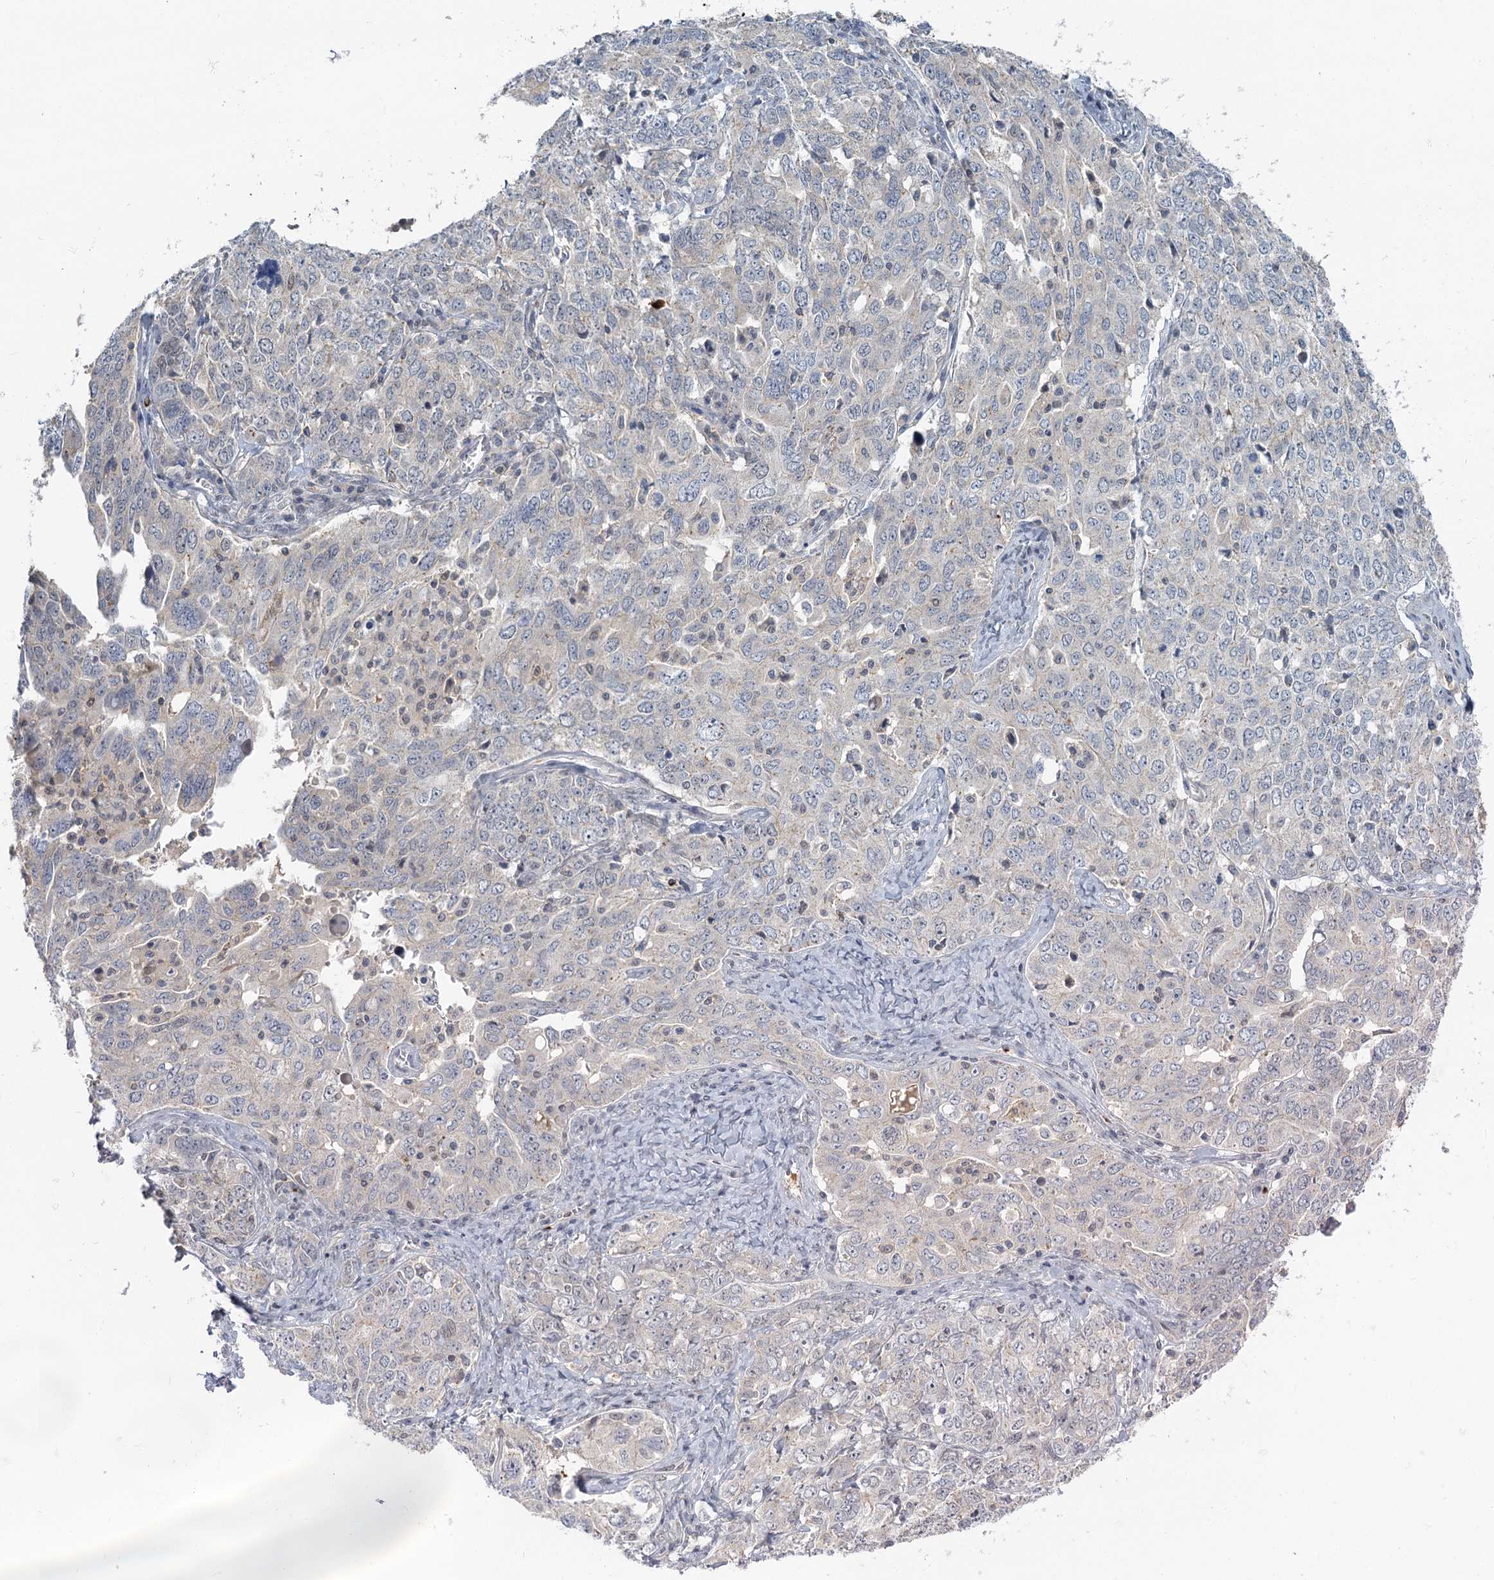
{"staining": {"intensity": "negative", "quantity": "none", "location": "none"}, "tissue": "ovarian cancer", "cell_type": "Tumor cells", "image_type": "cancer", "snomed": [{"axis": "morphology", "description": "Carcinoma, endometroid"}, {"axis": "topography", "description": "Ovary"}], "caption": "Immunohistochemistry image of ovarian cancer stained for a protein (brown), which shows no positivity in tumor cells.", "gene": "GPATCH11", "patient": {"sex": "female", "age": 62}}